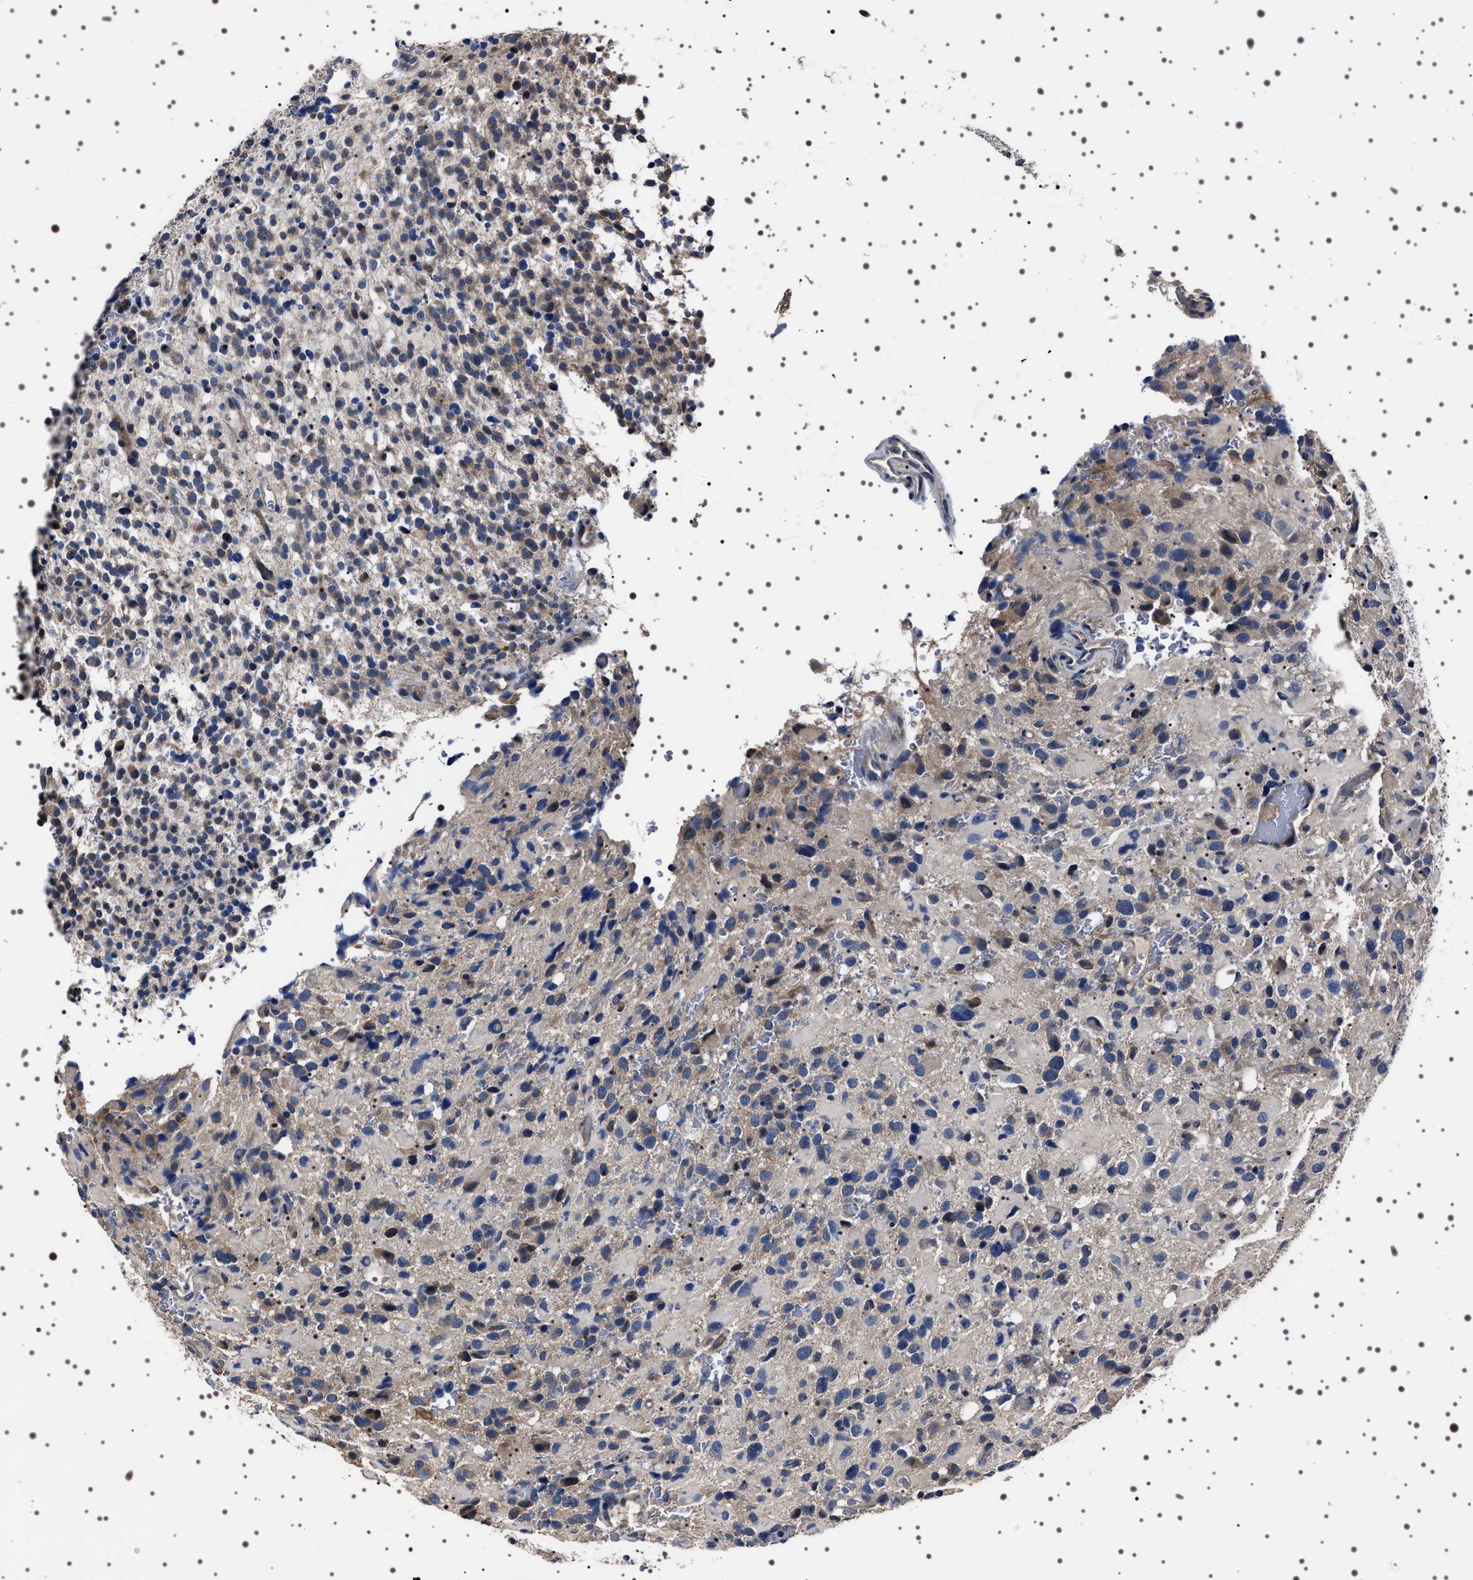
{"staining": {"intensity": "weak", "quantity": "25%-75%", "location": "cytoplasmic/membranous"}, "tissue": "glioma", "cell_type": "Tumor cells", "image_type": "cancer", "snomed": [{"axis": "morphology", "description": "Glioma, malignant, High grade"}, {"axis": "topography", "description": "Brain"}], "caption": "DAB immunohistochemical staining of high-grade glioma (malignant) reveals weak cytoplasmic/membranous protein expression in approximately 25%-75% of tumor cells.", "gene": "TARBP1", "patient": {"sex": "male", "age": 48}}